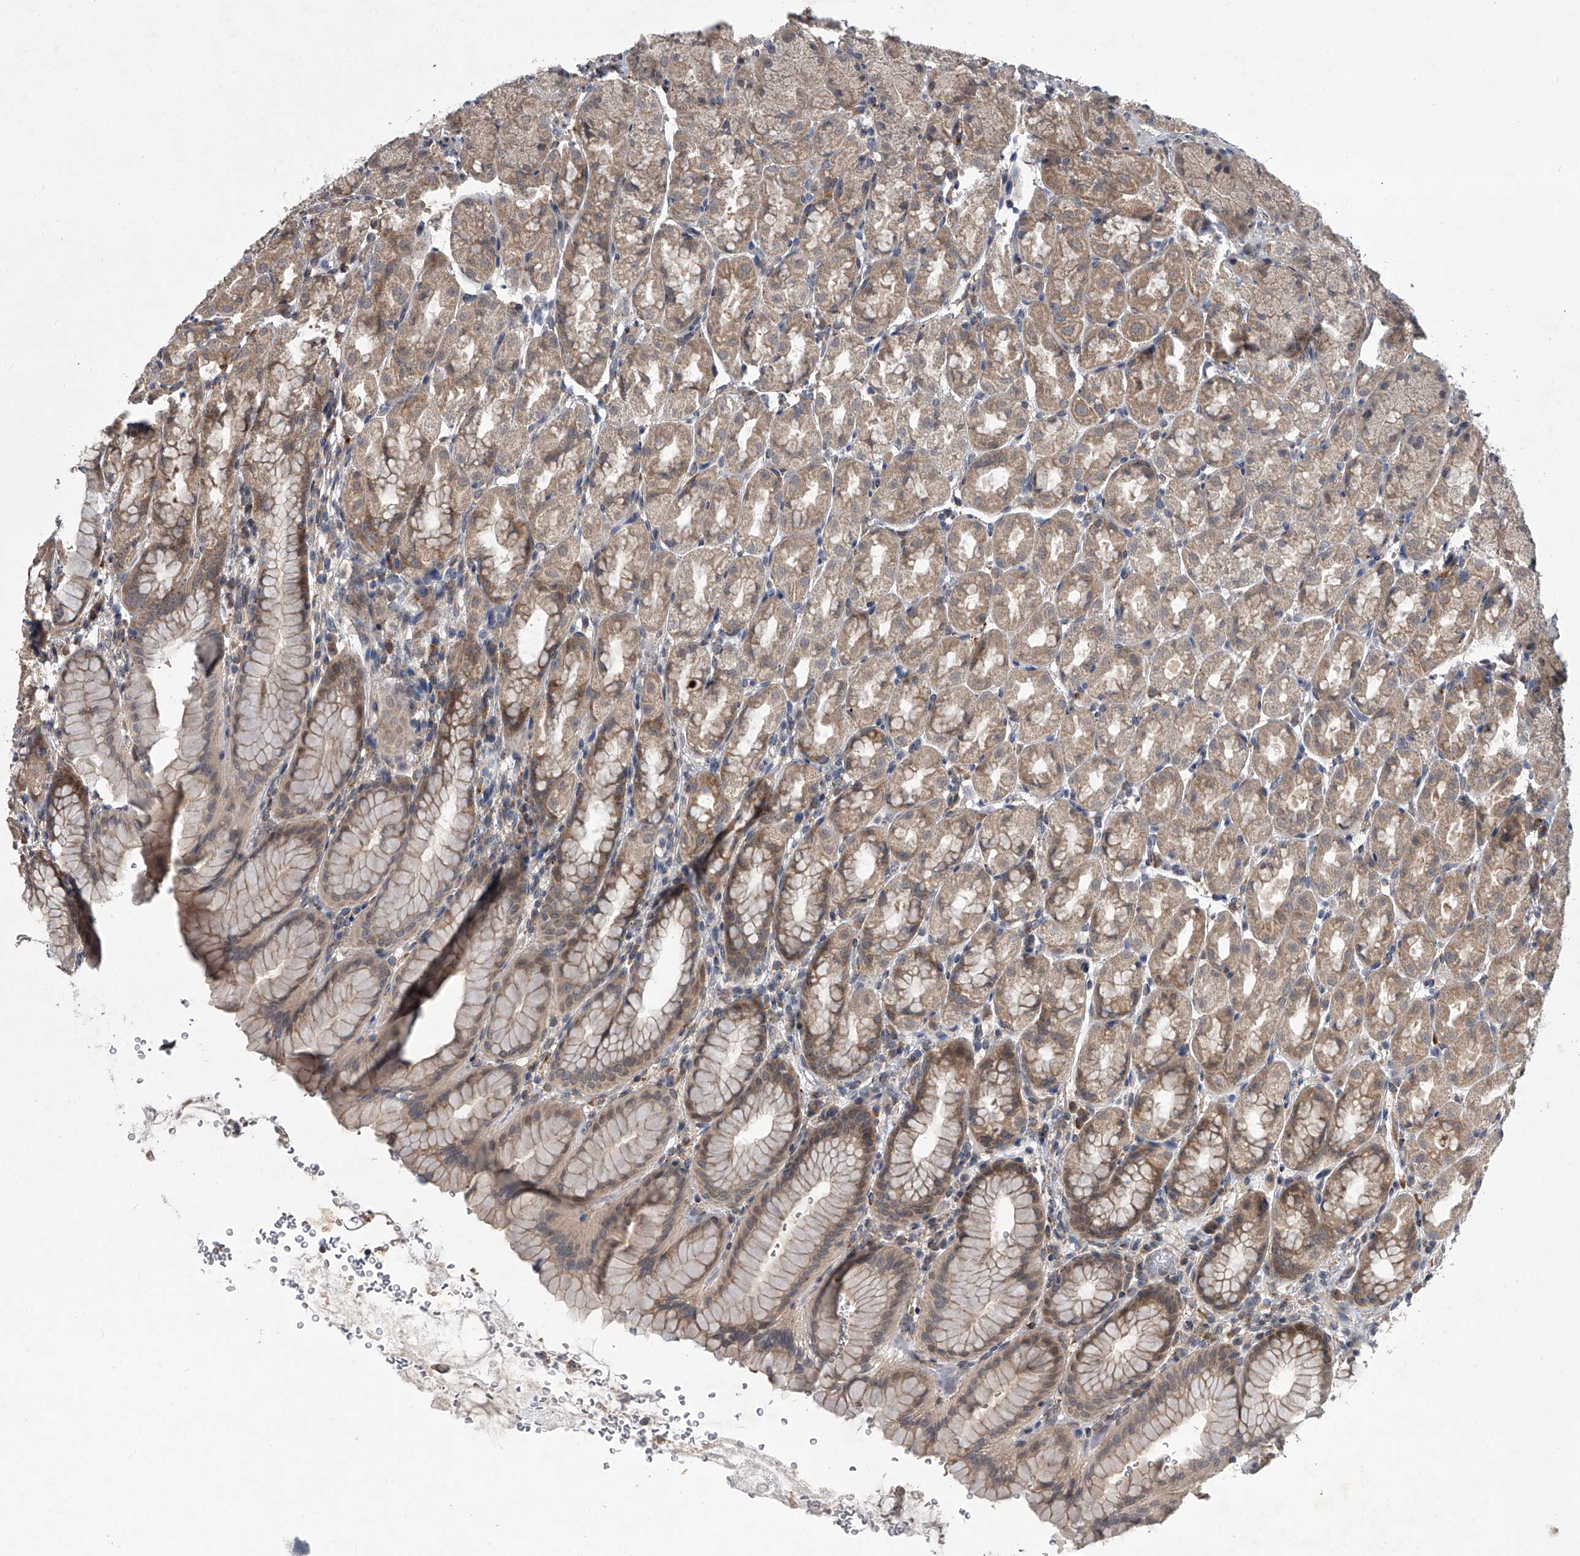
{"staining": {"intensity": "moderate", "quantity": ">75%", "location": "cytoplasmic/membranous"}, "tissue": "stomach", "cell_type": "Glandular cells", "image_type": "normal", "snomed": [{"axis": "morphology", "description": "Normal tissue, NOS"}, {"axis": "topography", "description": "Stomach"}], "caption": "Immunohistochemical staining of unremarkable stomach displays medium levels of moderate cytoplasmic/membranous expression in approximately >75% of glandular cells.", "gene": "GEMIN8", "patient": {"sex": "male", "age": 42}}